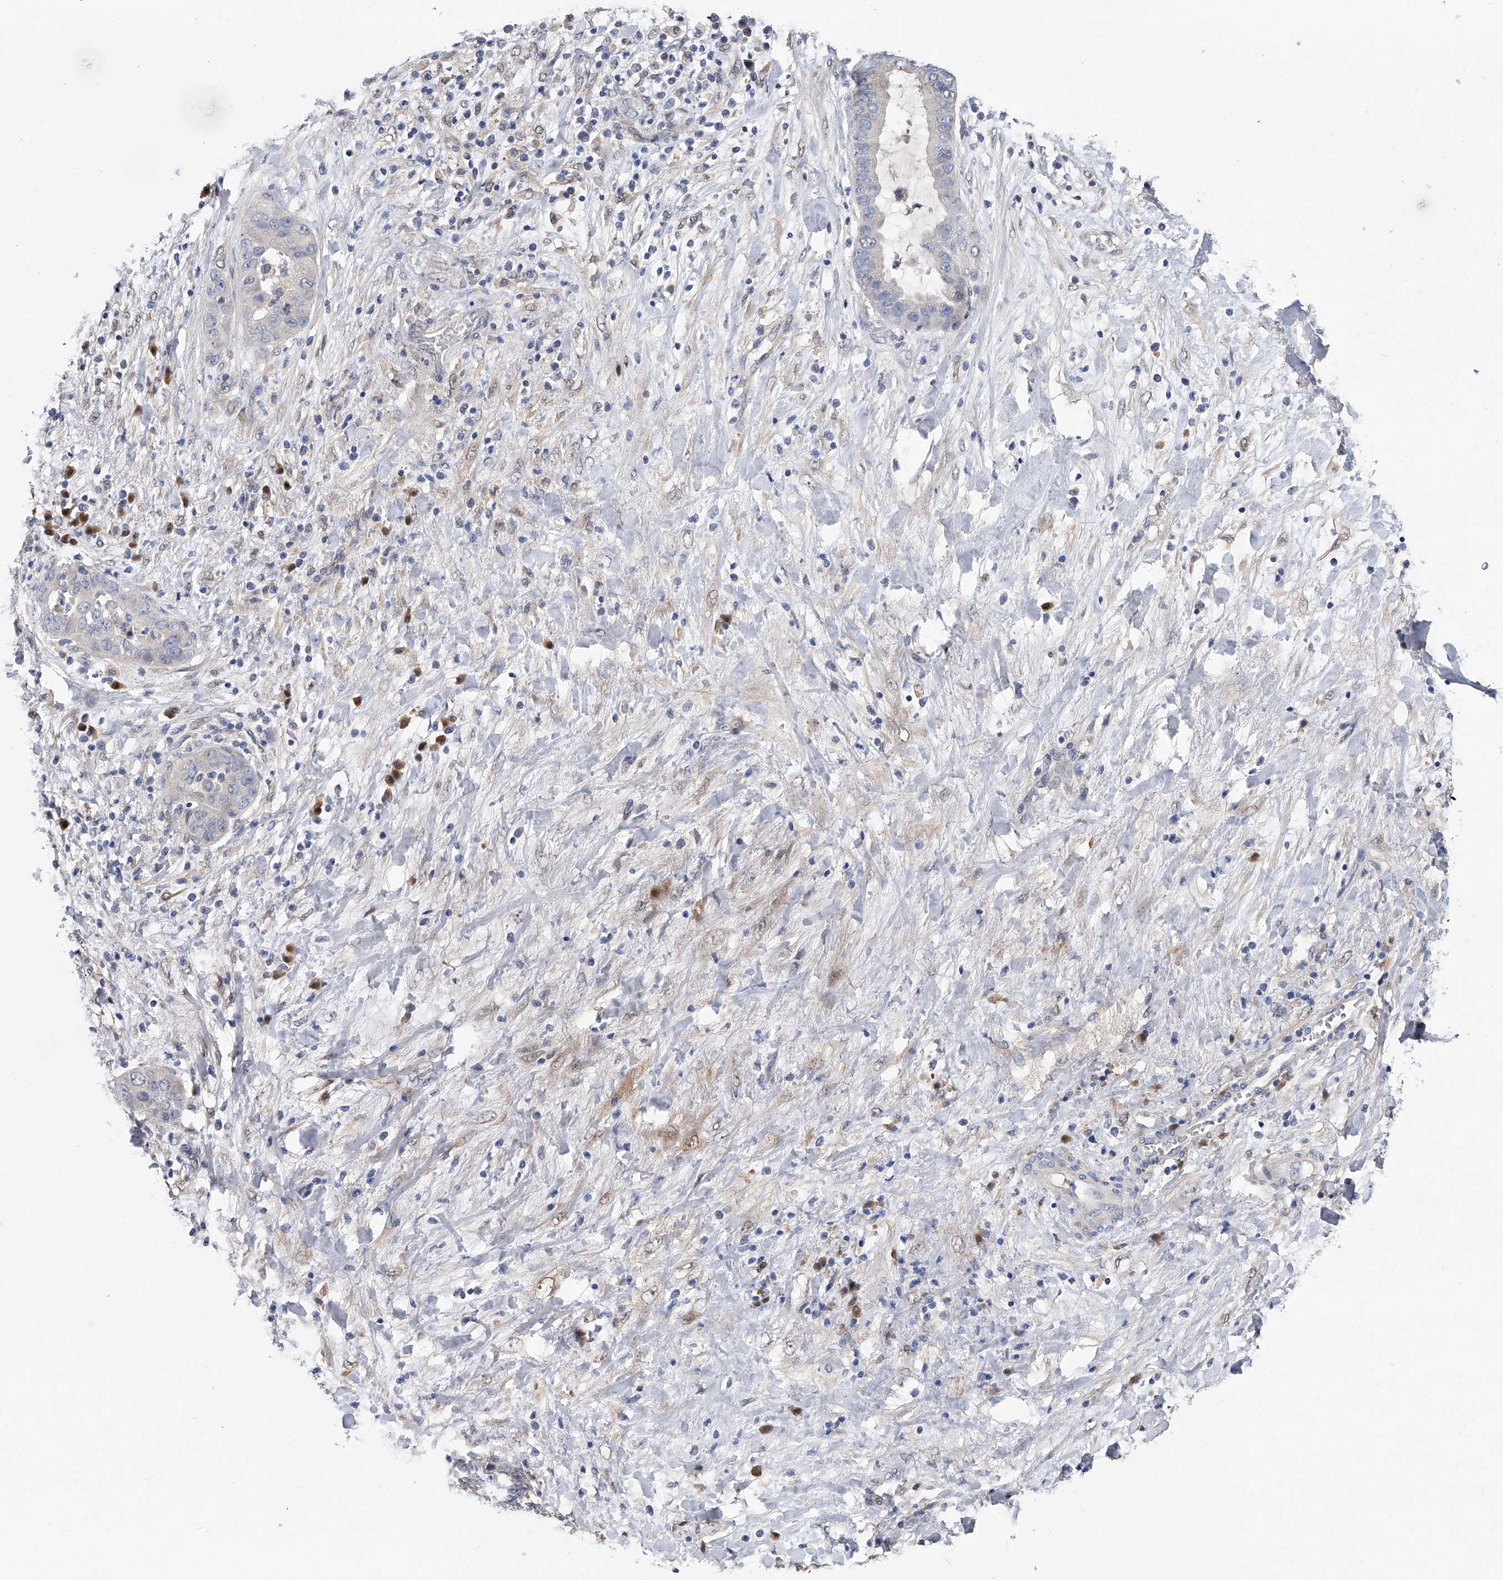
{"staining": {"intensity": "negative", "quantity": "none", "location": "none"}, "tissue": "liver cancer", "cell_type": "Tumor cells", "image_type": "cancer", "snomed": [{"axis": "morphology", "description": "Cholangiocarcinoma"}, {"axis": "topography", "description": "Liver"}], "caption": "Immunohistochemical staining of liver cancer shows no significant expression in tumor cells. (IHC, brightfield microscopy, high magnification).", "gene": "PGM3", "patient": {"sex": "female", "age": 52}}